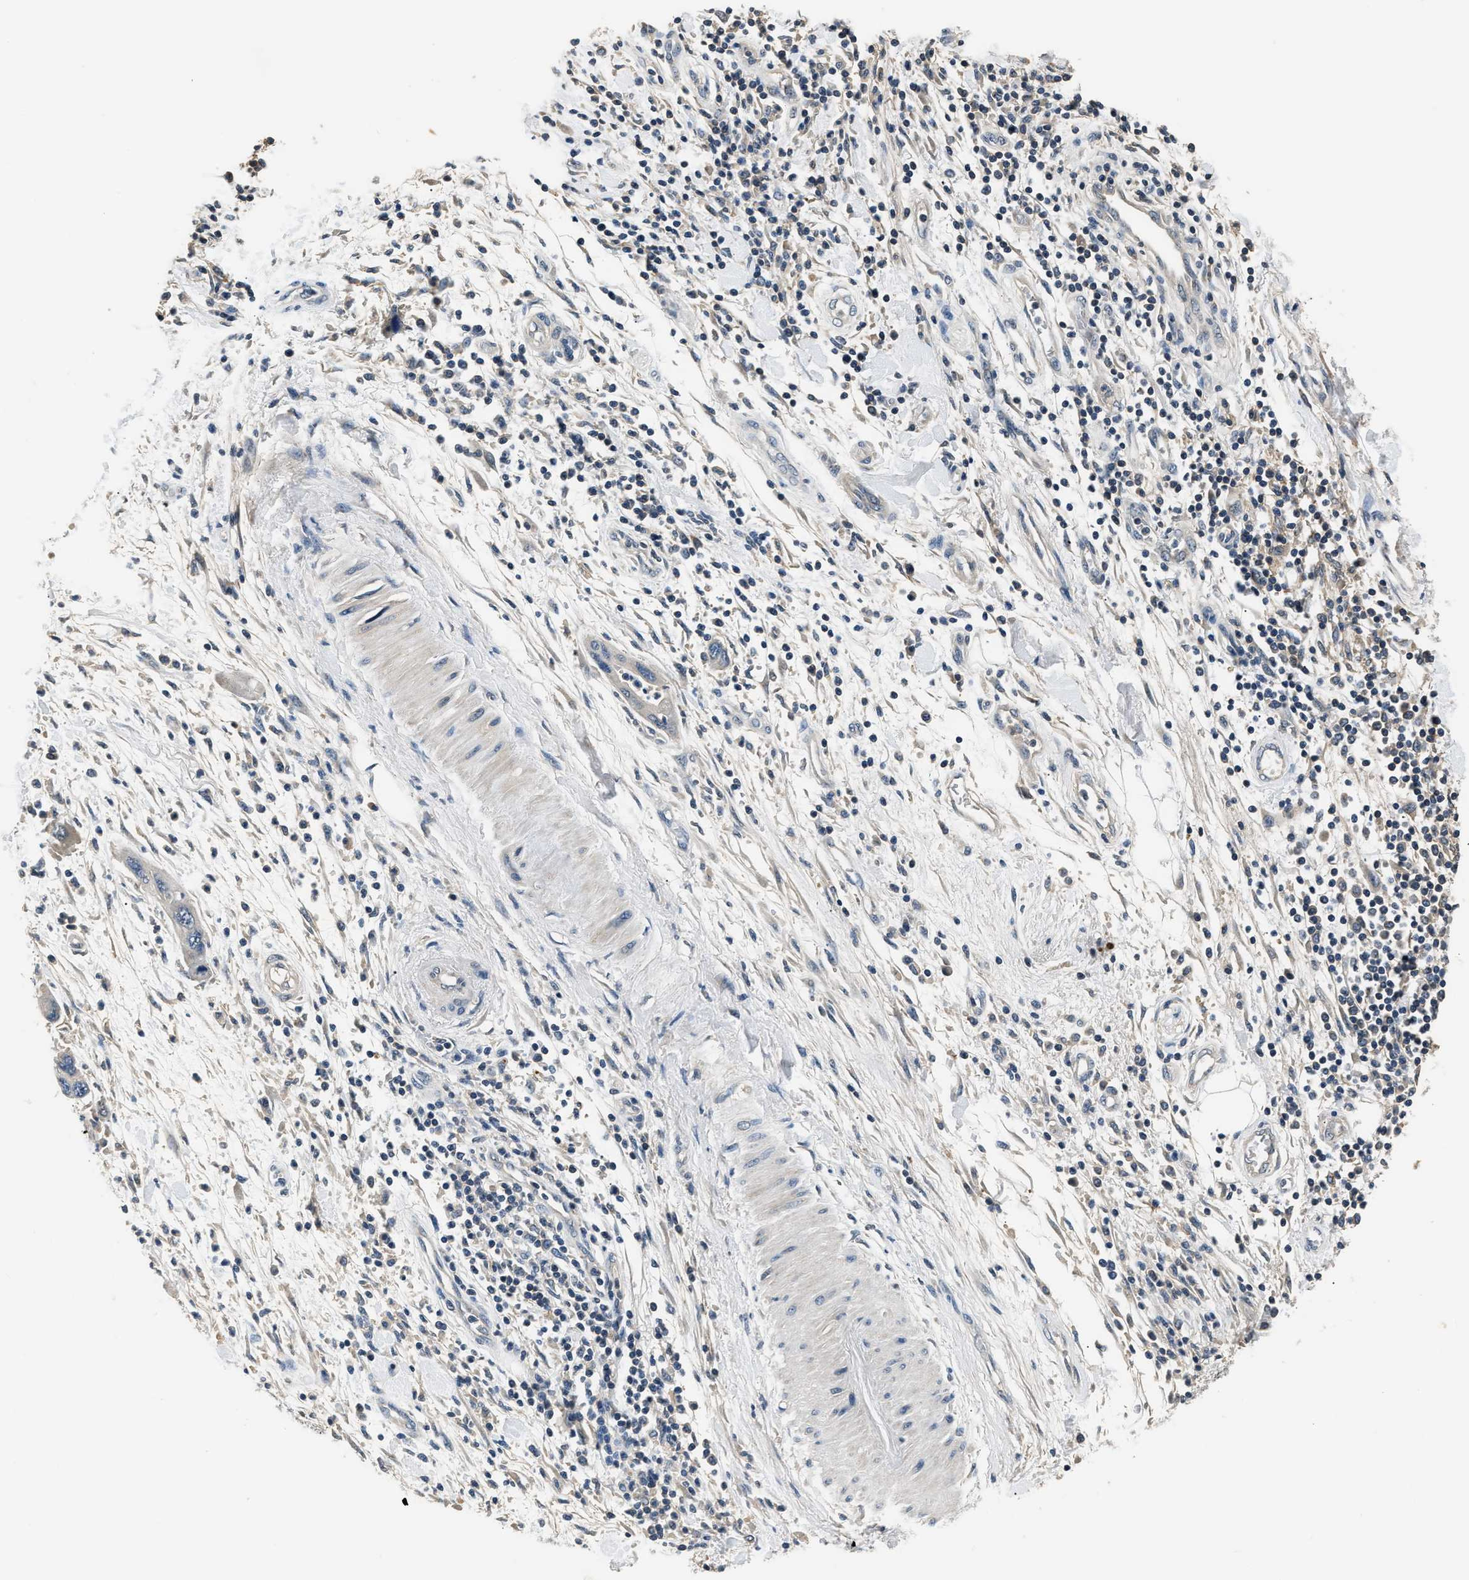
{"staining": {"intensity": "negative", "quantity": "none", "location": "none"}, "tissue": "pancreatic cancer", "cell_type": "Tumor cells", "image_type": "cancer", "snomed": [{"axis": "morphology", "description": "Normal tissue, NOS"}, {"axis": "morphology", "description": "Adenocarcinoma, NOS"}, {"axis": "topography", "description": "Pancreas"}], "caption": "The photomicrograph exhibits no staining of tumor cells in pancreatic cancer.", "gene": "INHA", "patient": {"sex": "female", "age": 71}}